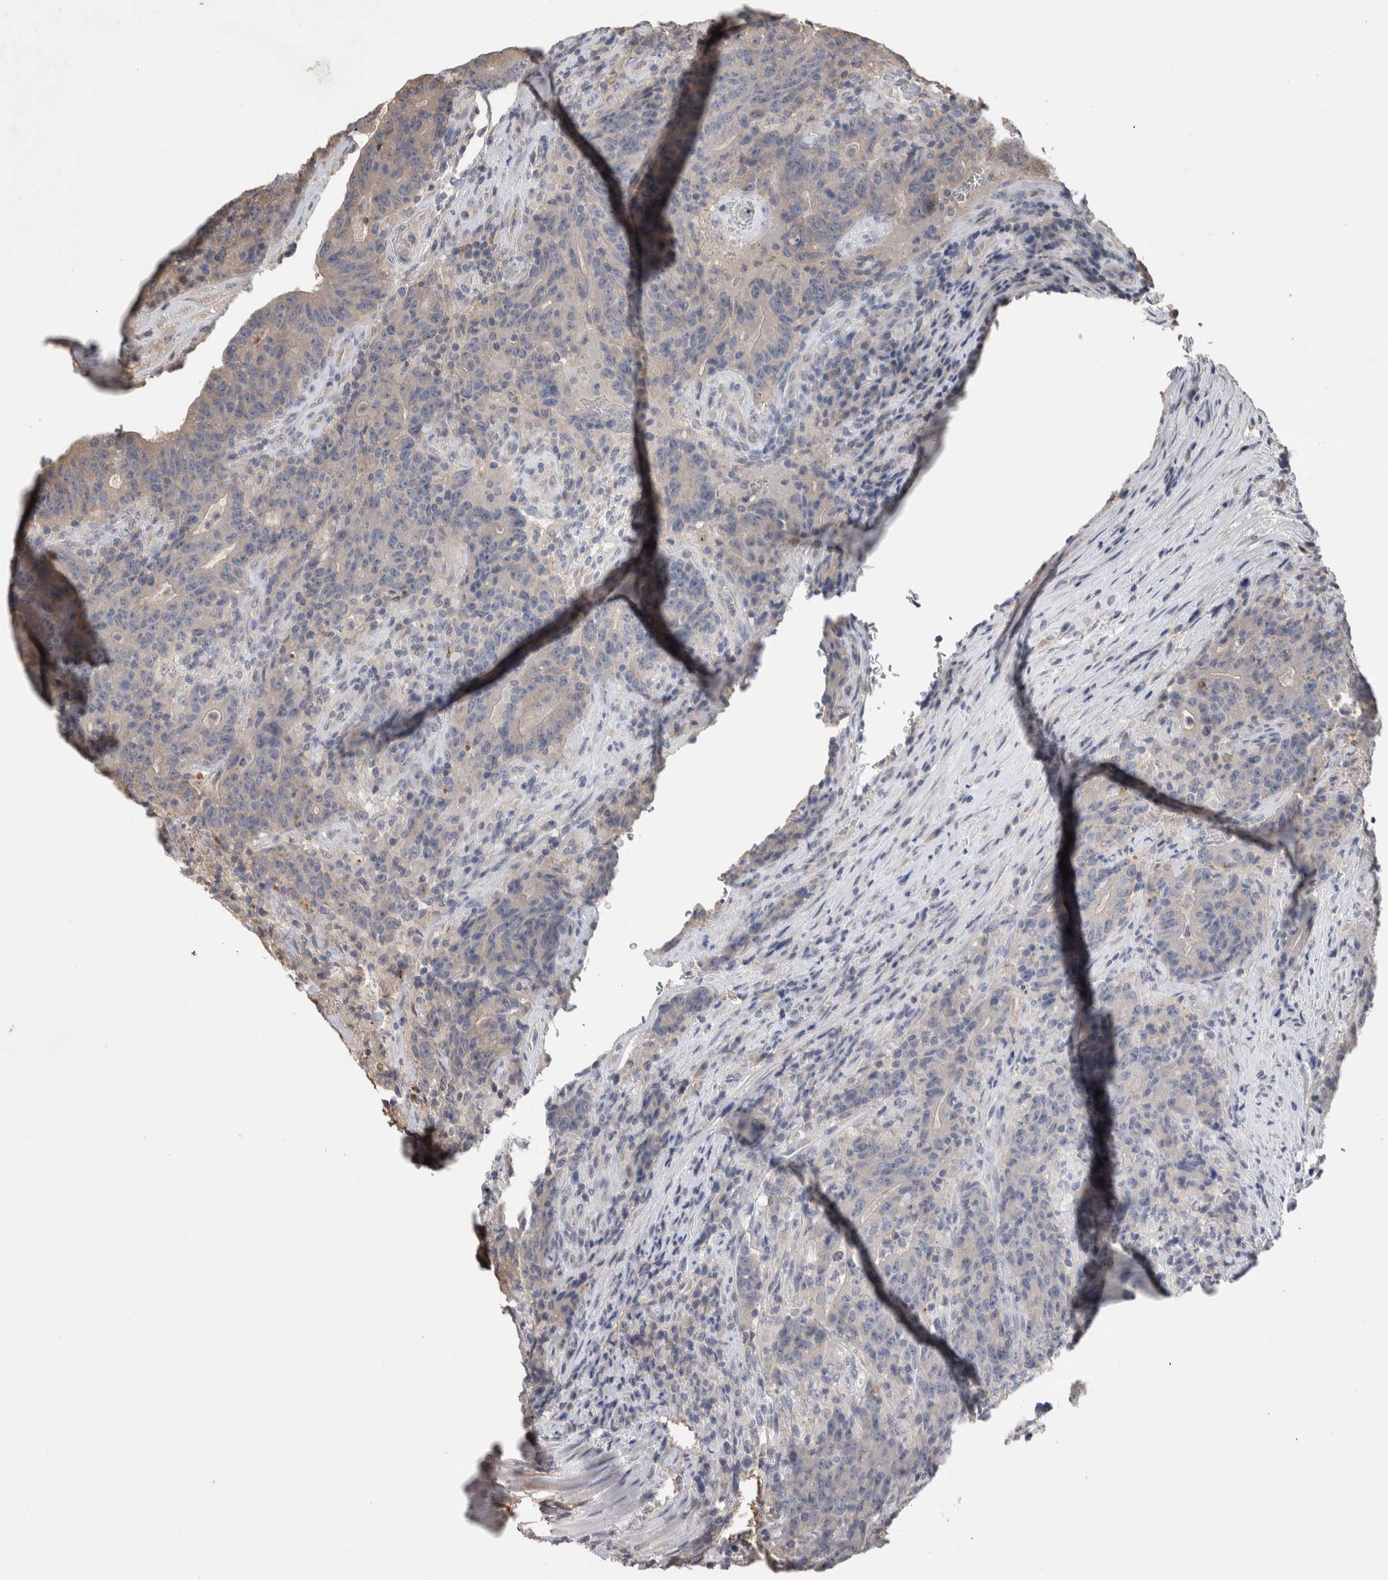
{"staining": {"intensity": "negative", "quantity": "none", "location": "none"}, "tissue": "colorectal cancer", "cell_type": "Tumor cells", "image_type": "cancer", "snomed": [{"axis": "morphology", "description": "Normal tissue, NOS"}, {"axis": "morphology", "description": "Adenocarcinoma, NOS"}, {"axis": "topography", "description": "Colon"}], "caption": "Tumor cells show no significant staining in colorectal cancer (adenocarcinoma).", "gene": "TRIM5", "patient": {"sex": "female", "age": 75}}